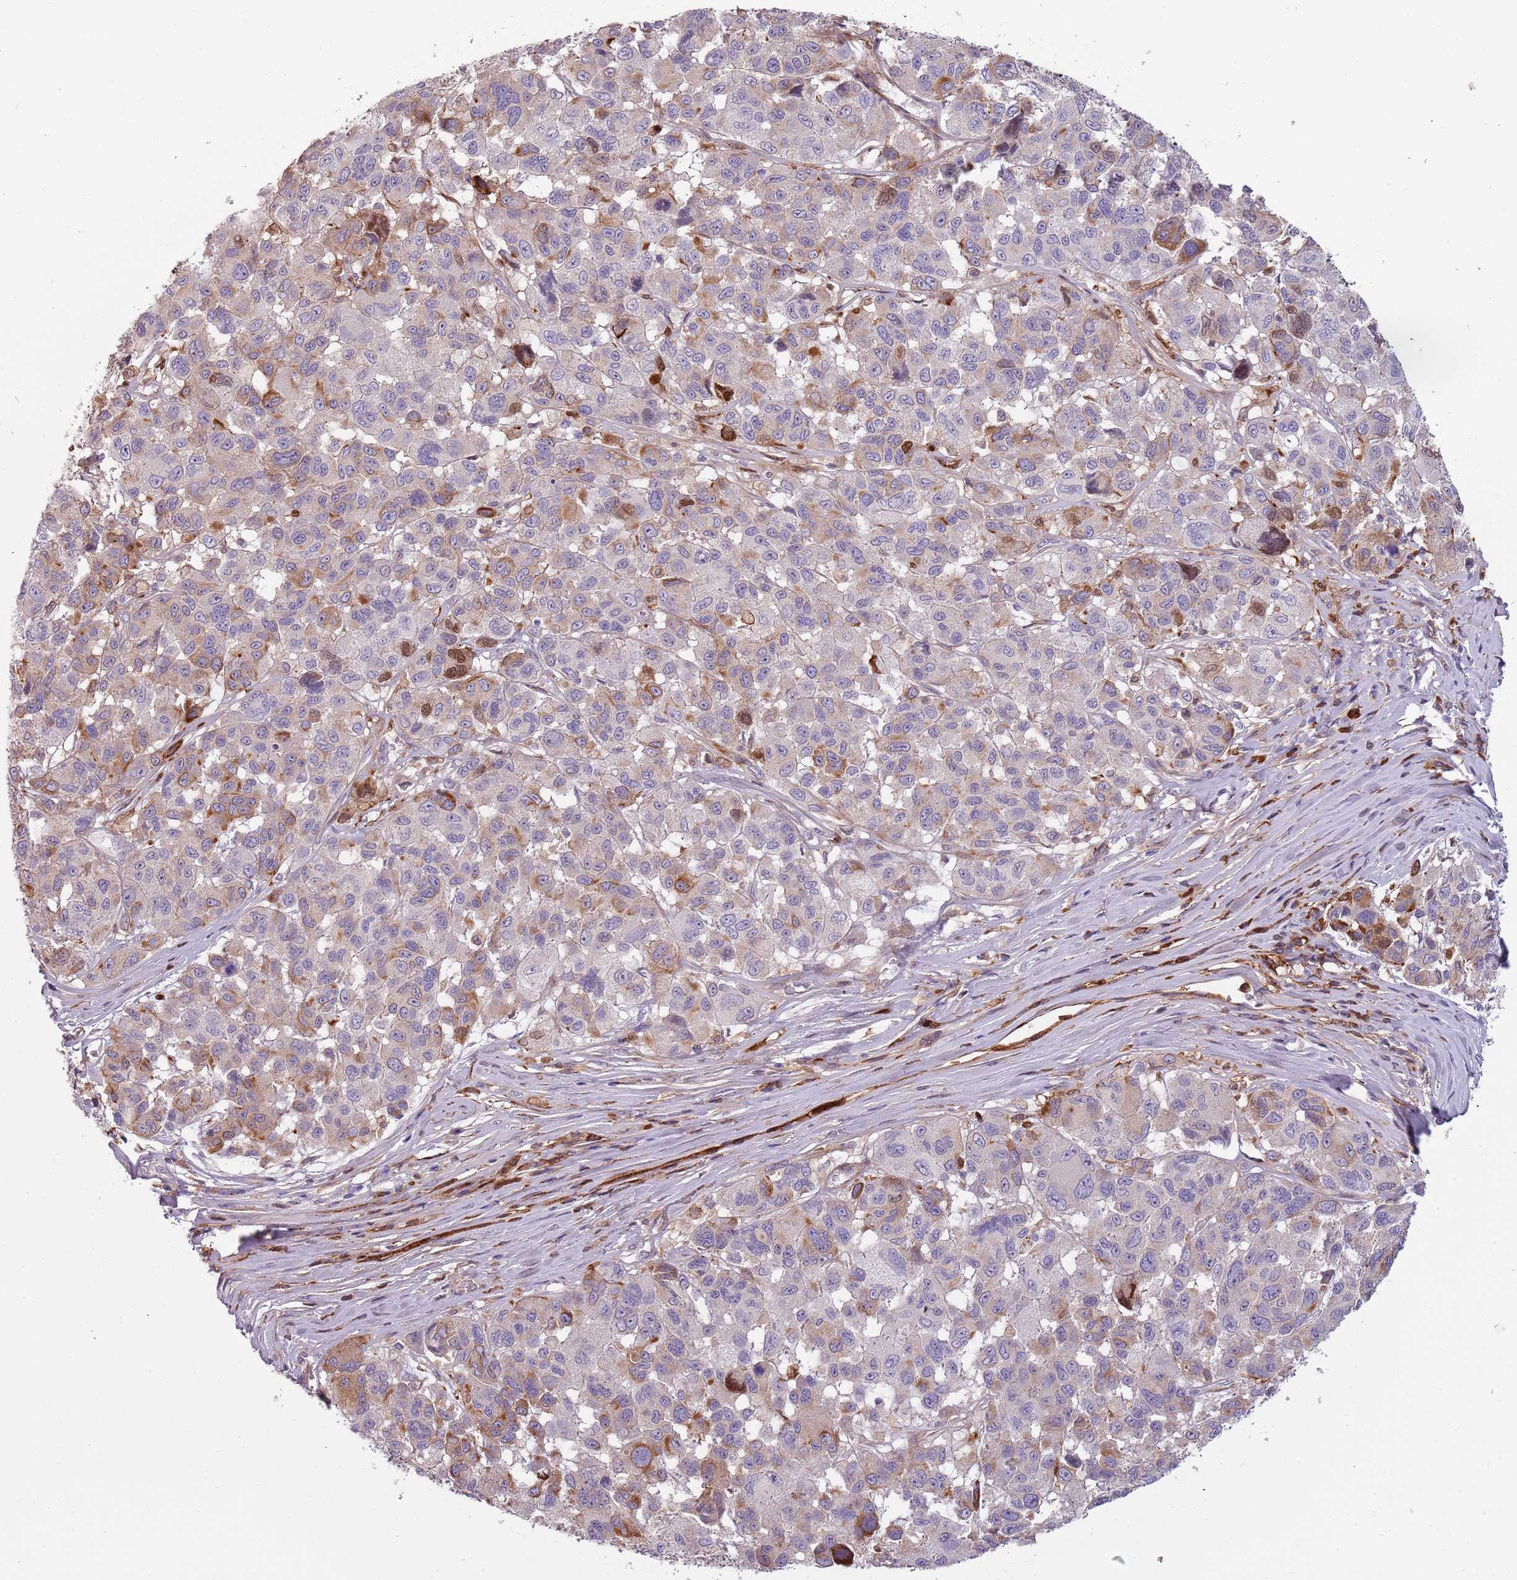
{"staining": {"intensity": "moderate", "quantity": "<25%", "location": "cytoplasmic/membranous,nuclear"}, "tissue": "melanoma", "cell_type": "Tumor cells", "image_type": "cancer", "snomed": [{"axis": "morphology", "description": "Malignant melanoma, NOS"}, {"axis": "topography", "description": "Skin"}], "caption": "Immunohistochemistry of melanoma demonstrates low levels of moderate cytoplasmic/membranous and nuclear positivity in about <25% of tumor cells. (Stains: DAB (3,3'-diaminobenzidine) in brown, nuclei in blue, Microscopy: brightfield microscopy at high magnification).", "gene": "NADK", "patient": {"sex": "female", "age": 66}}